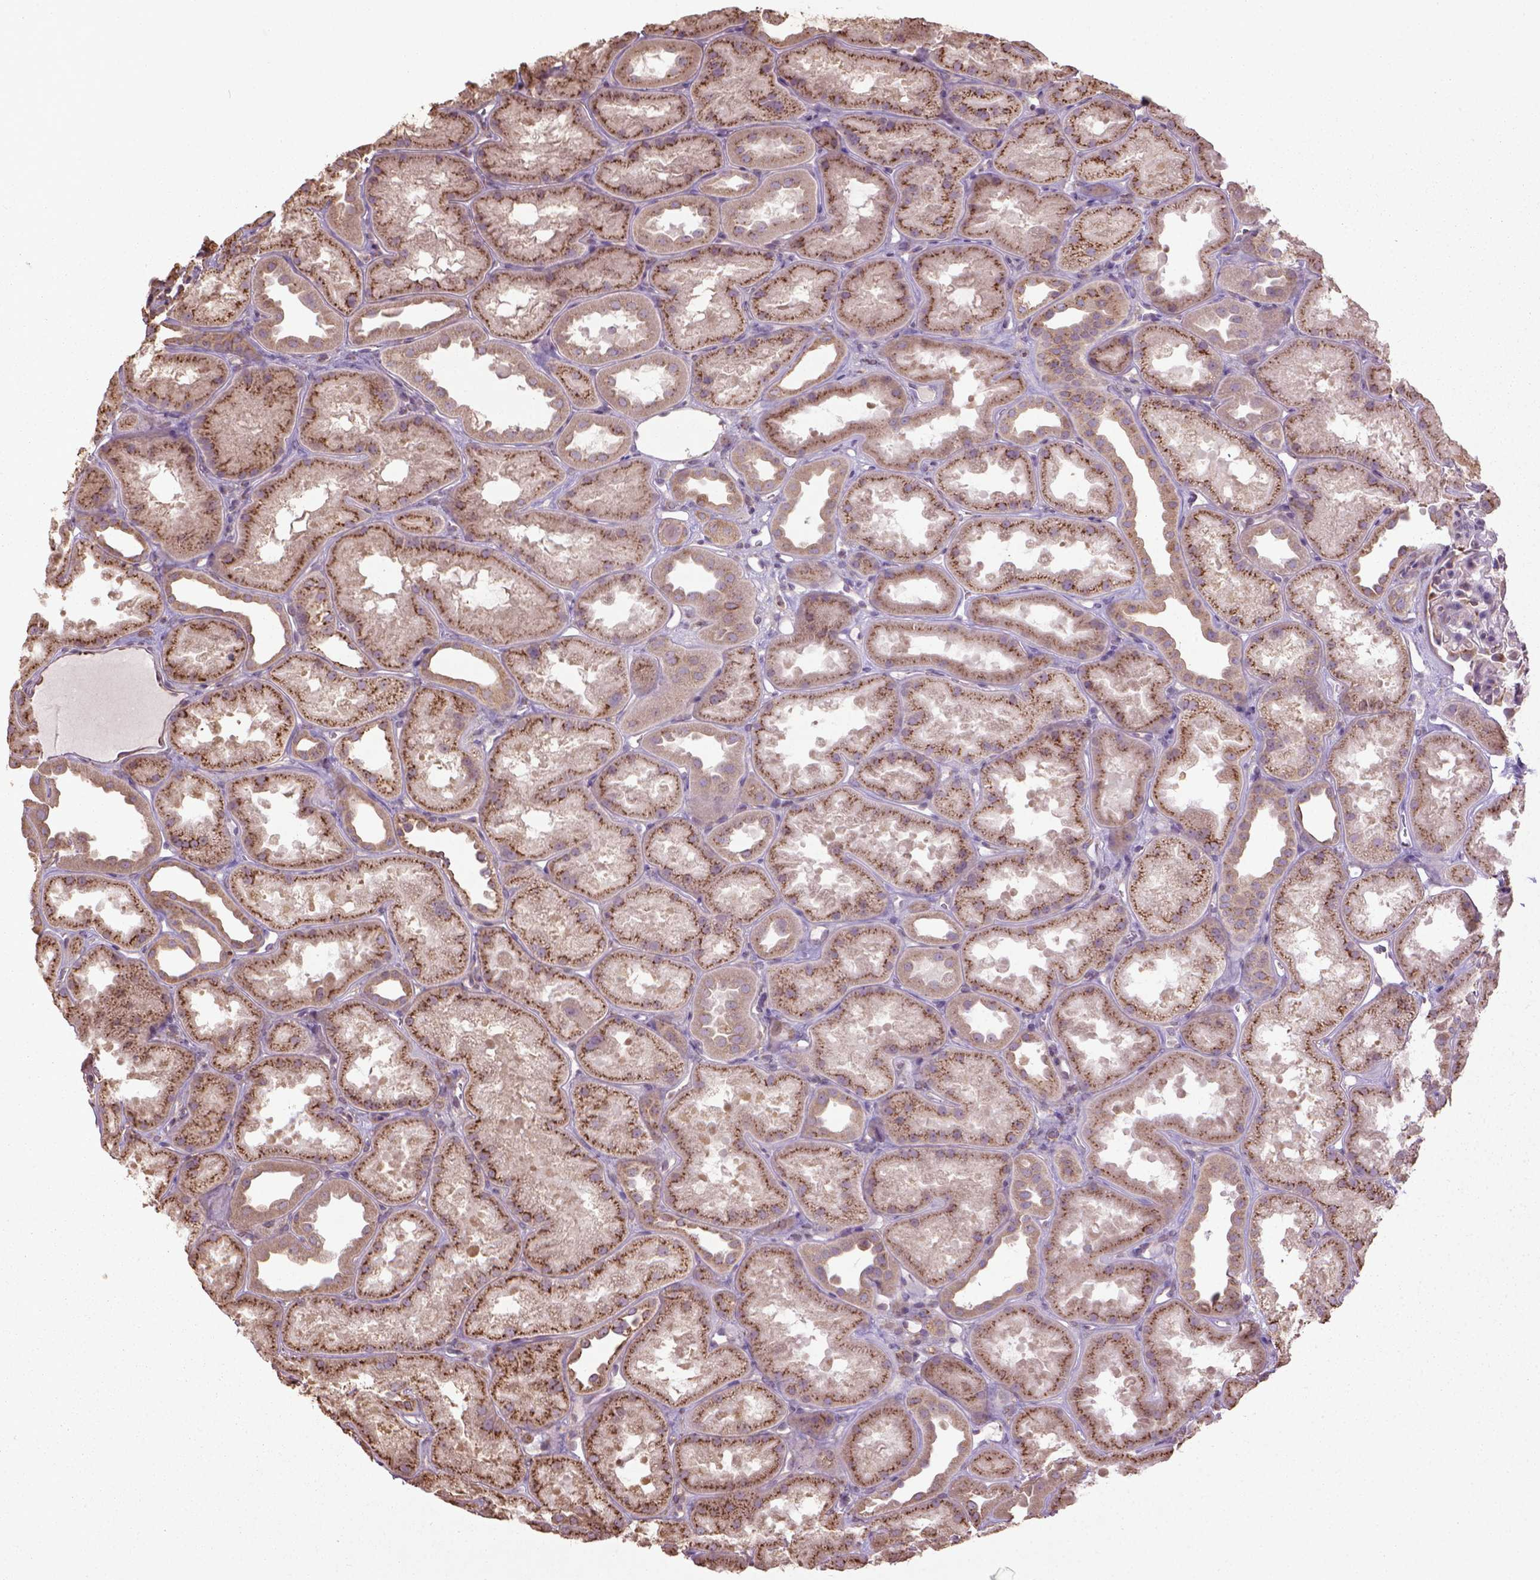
{"staining": {"intensity": "weak", "quantity": "<25%", "location": "cytoplasmic/membranous"}, "tissue": "kidney", "cell_type": "Cells in glomeruli", "image_type": "normal", "snomed": [{"axis": "morphology", "description": "Normal tissue, NOS"}, {"axis": "topography", "description": "Kidney"}], "caption": "Immunohistochemistry histopathology image of normal kidney: kidney stained with DAB (3,3'-diaminobenzidine) shows no significant protein expression in cells in glomeruli.", "gene": "GAS1", "patient": {"sex": "male", "age": 61}}